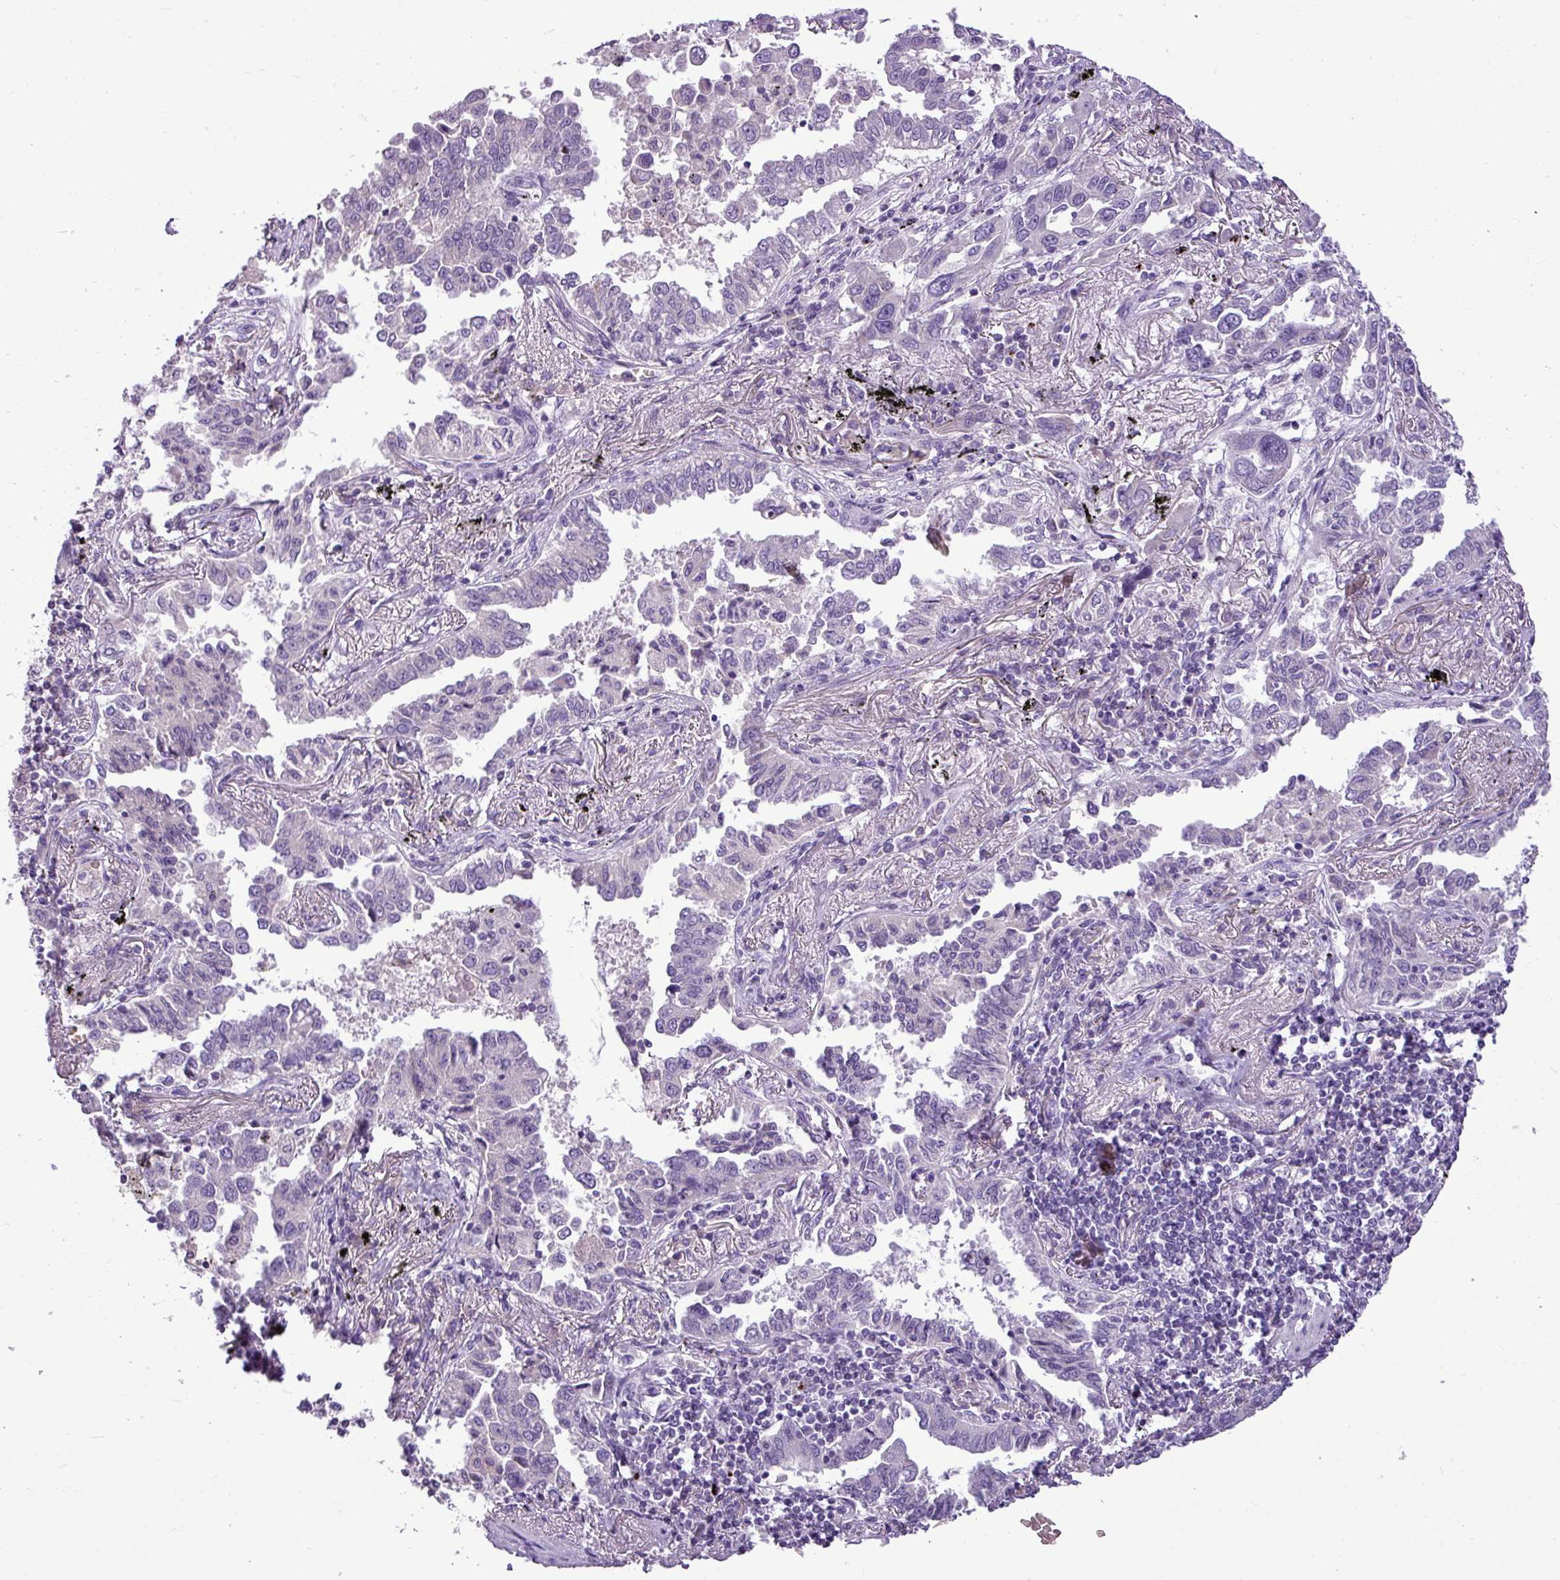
{"staining": {"intensity": "negative", "quantity": "none", "location": "none"}, "tissue": "lung cancer", "cell_type": "Tumor cells", "image_type": "cancer", "snomed": [{"axis": "morphology", "description": "Adenocarcinoma, NOS"}, {"axis": "topography", "description": "Lung"}], "caption": "Human lung cancer stained for a protein using immunohistochemistry (IHC) exhibits no staining in tumor cells.", "gene": "IL17A", "patient": {"sex": "male", "age": 67}}